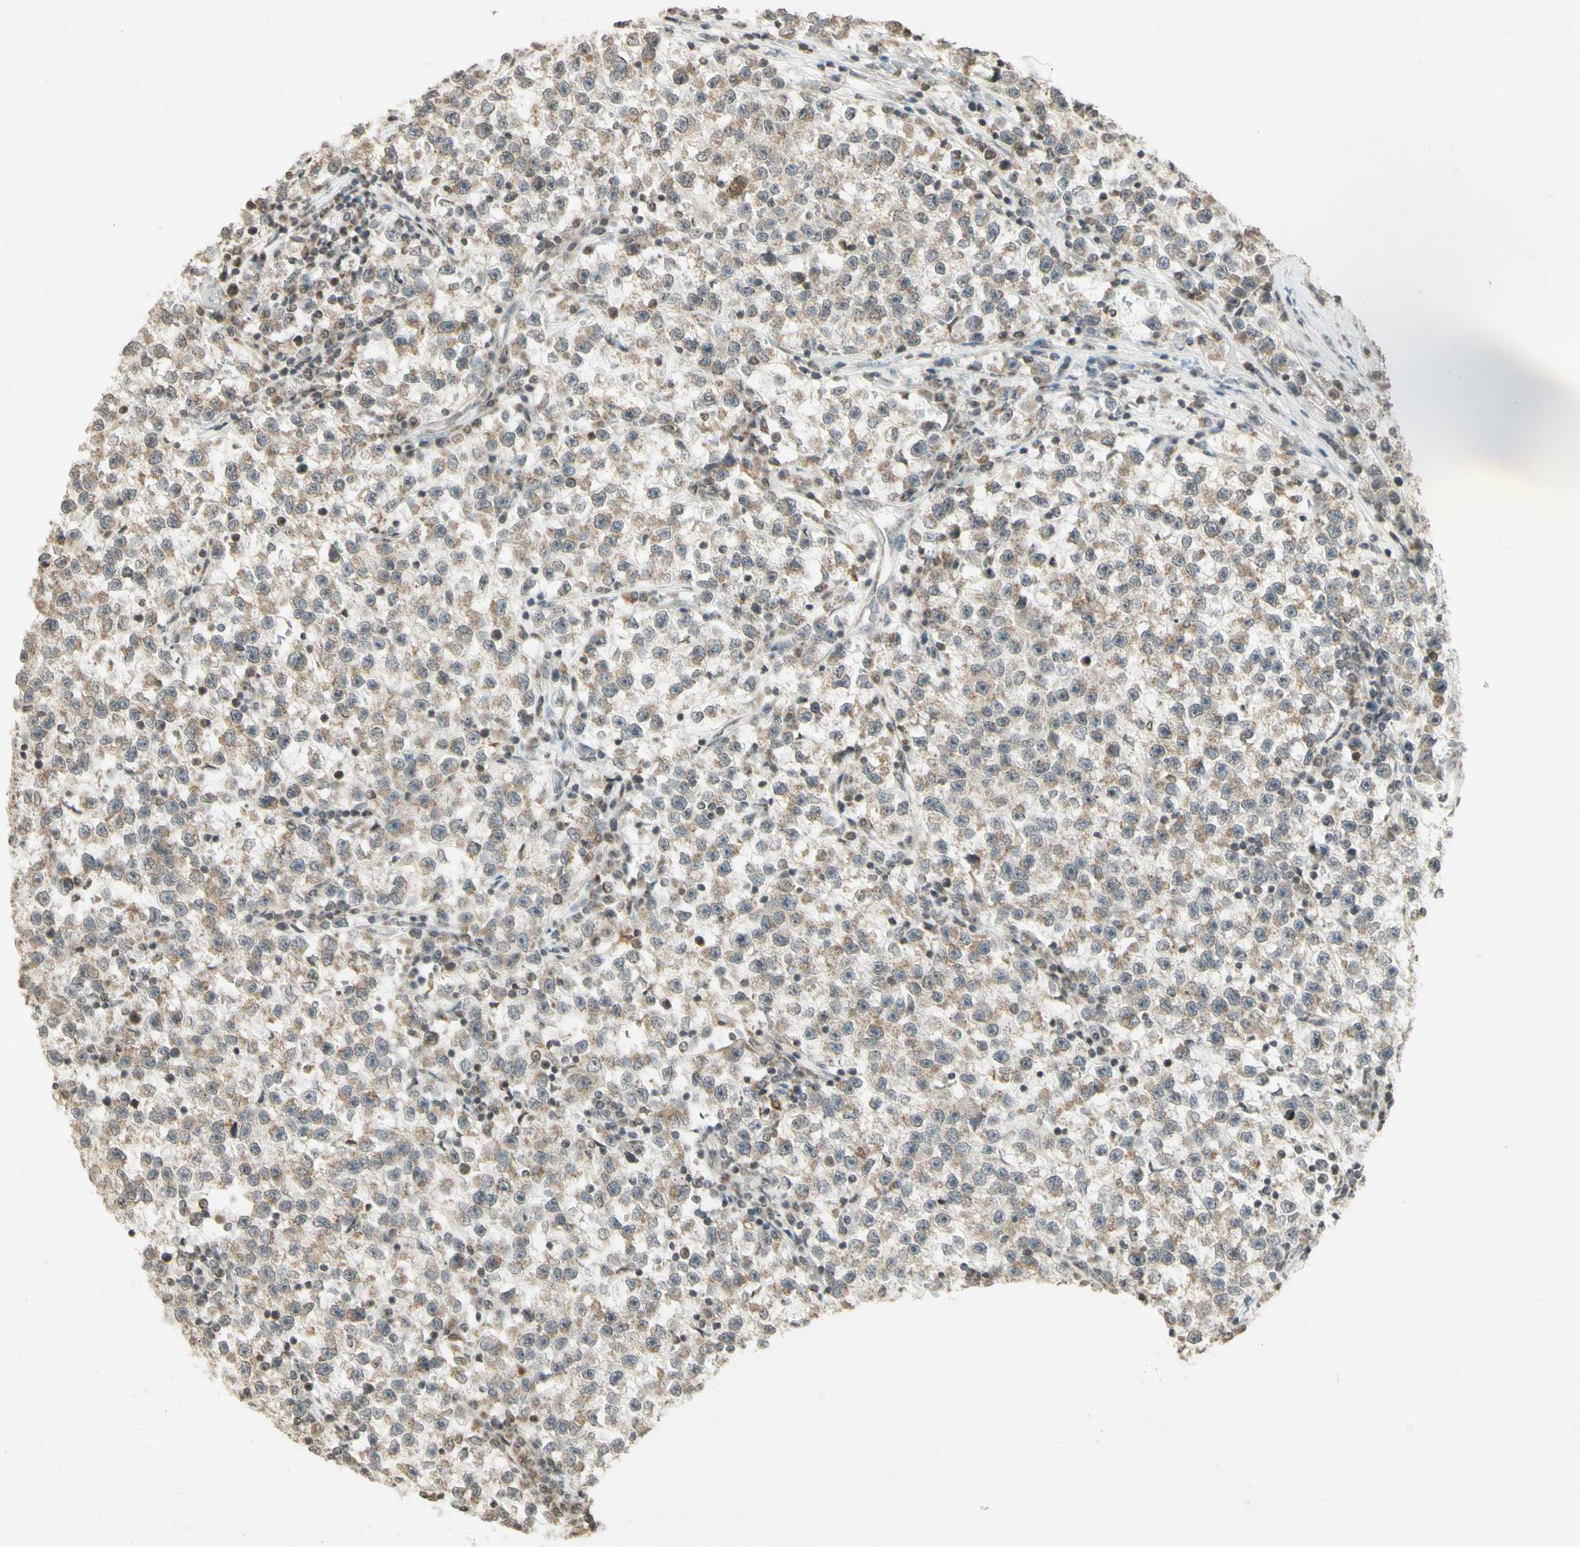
{"staining": {"intensity": "weak", "quantity": ">75%", "location": "cytoplasmic/membranous"}, "tissue": "testis cancer", "cell_type": "Tumor cells", "image_type": "cancer", "snomed": [{"axis": "morphology", "description": "Seminoma, NOS"}, {"axis": "topography", "description": "Testis"}], "caption": "Immunohistochemistry (DAB) staining of human seminoma (testis) demonstrates weak cytoplasmic/membranous protein positivity in approximately >75% of tumor cells. The staining was performed using DAB (3,3'-diaminobenzidine) to visualize the protein expression in brown, while the nuclei were stained in blue with hematoxylin (Magnification: 20x).", "gene": "CCNI", "patient": {"sex": "male", "age": 22}}